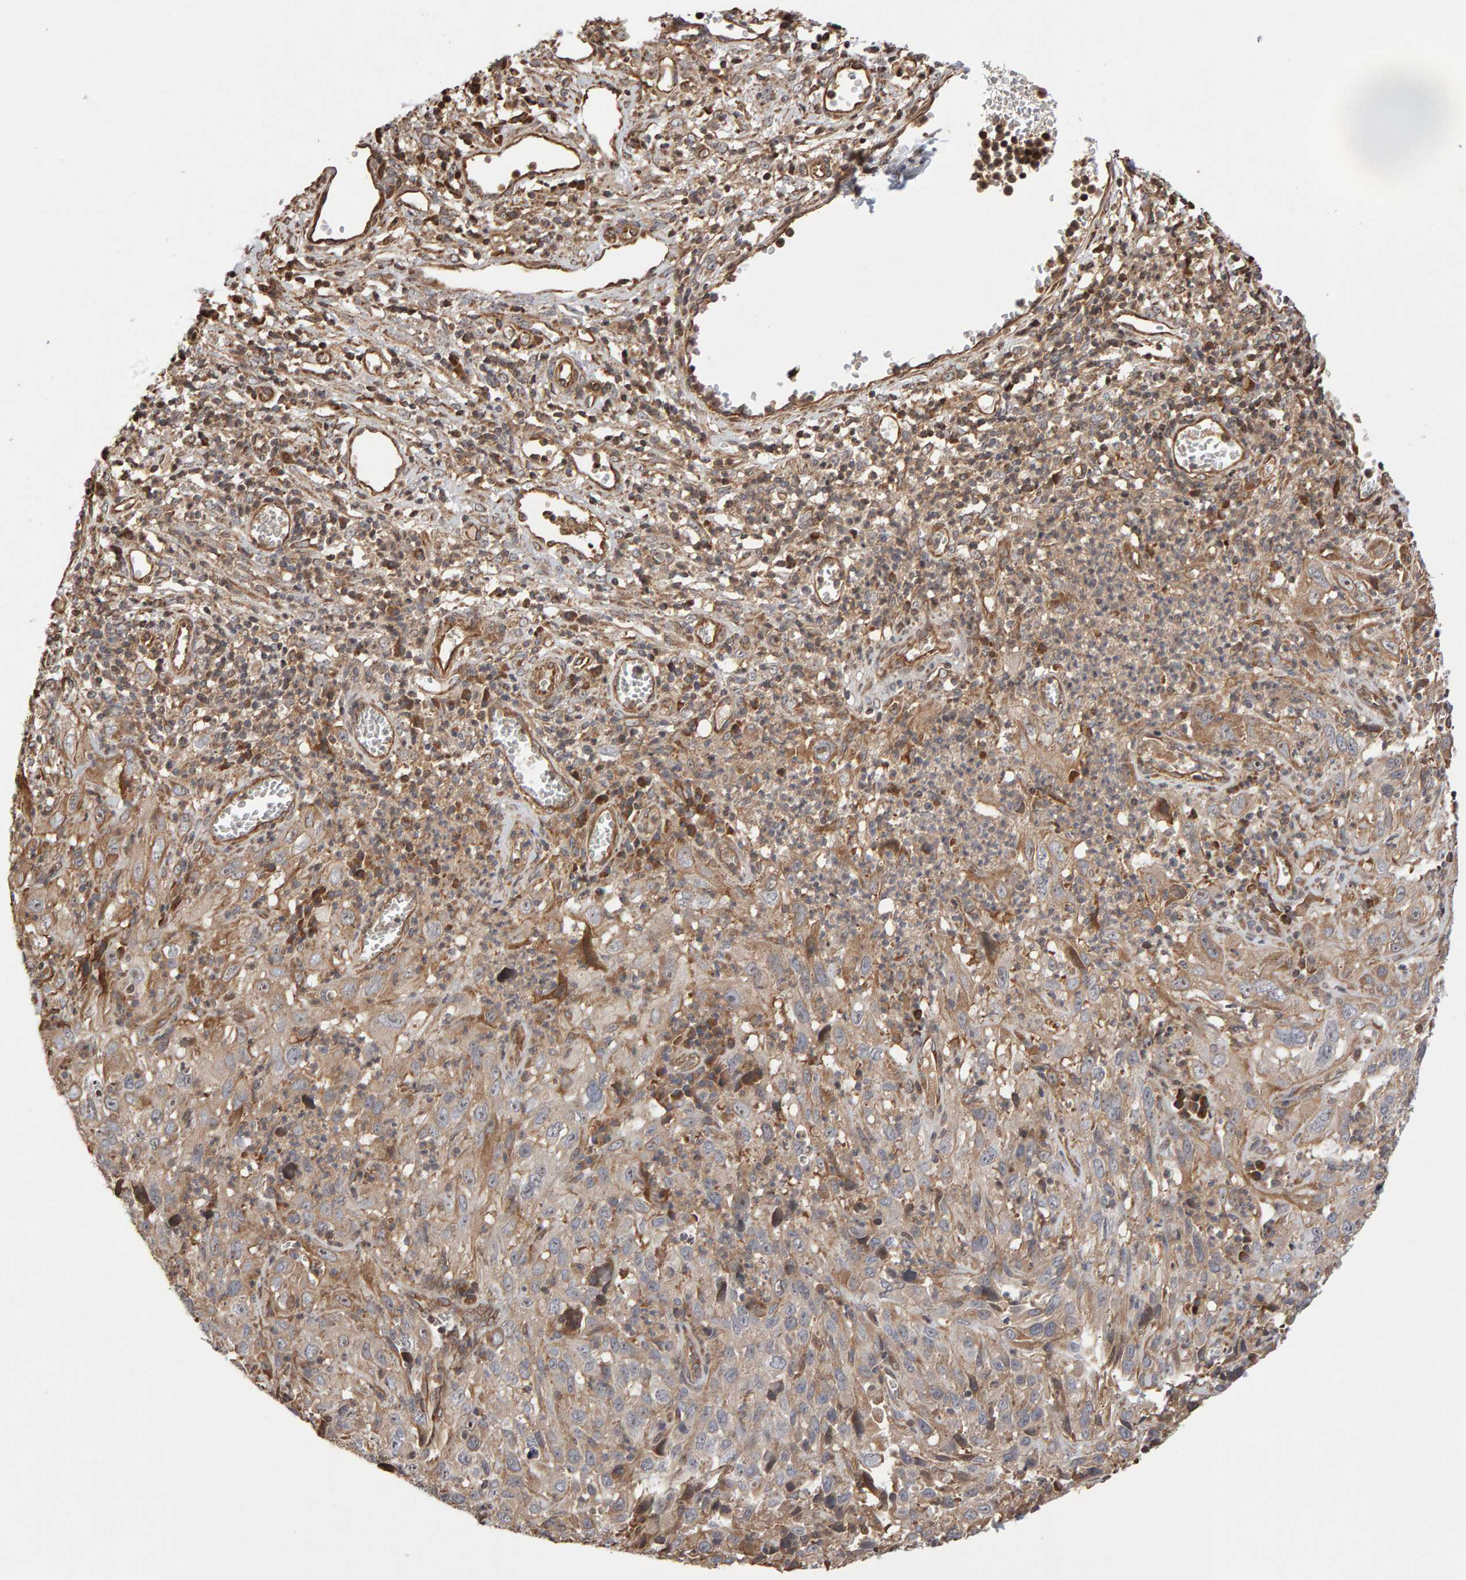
{"staining": {"intensity": "moderate", "quantity": "<25%", "location": "cytoplasmic/membranous"}, "tissue": "cervical cancer", "cell_type": "Tumor cells", "image_type": "cancer", "snomed": [{"axis": "morphology", "description": "Squamous cell carcinoma, NOS"}, {"axis": "topography", "description": "Cervix"}], "caption": "This histopathology image reveals immunohistochemistry staining of cervical cancer (squamous cell carcinoma), with low moderate cytoplasmic/membranous positivity in about <25% of tumor cells.", "gene": "LZTS1", "patient": {"sex": "female", "age": 32}}